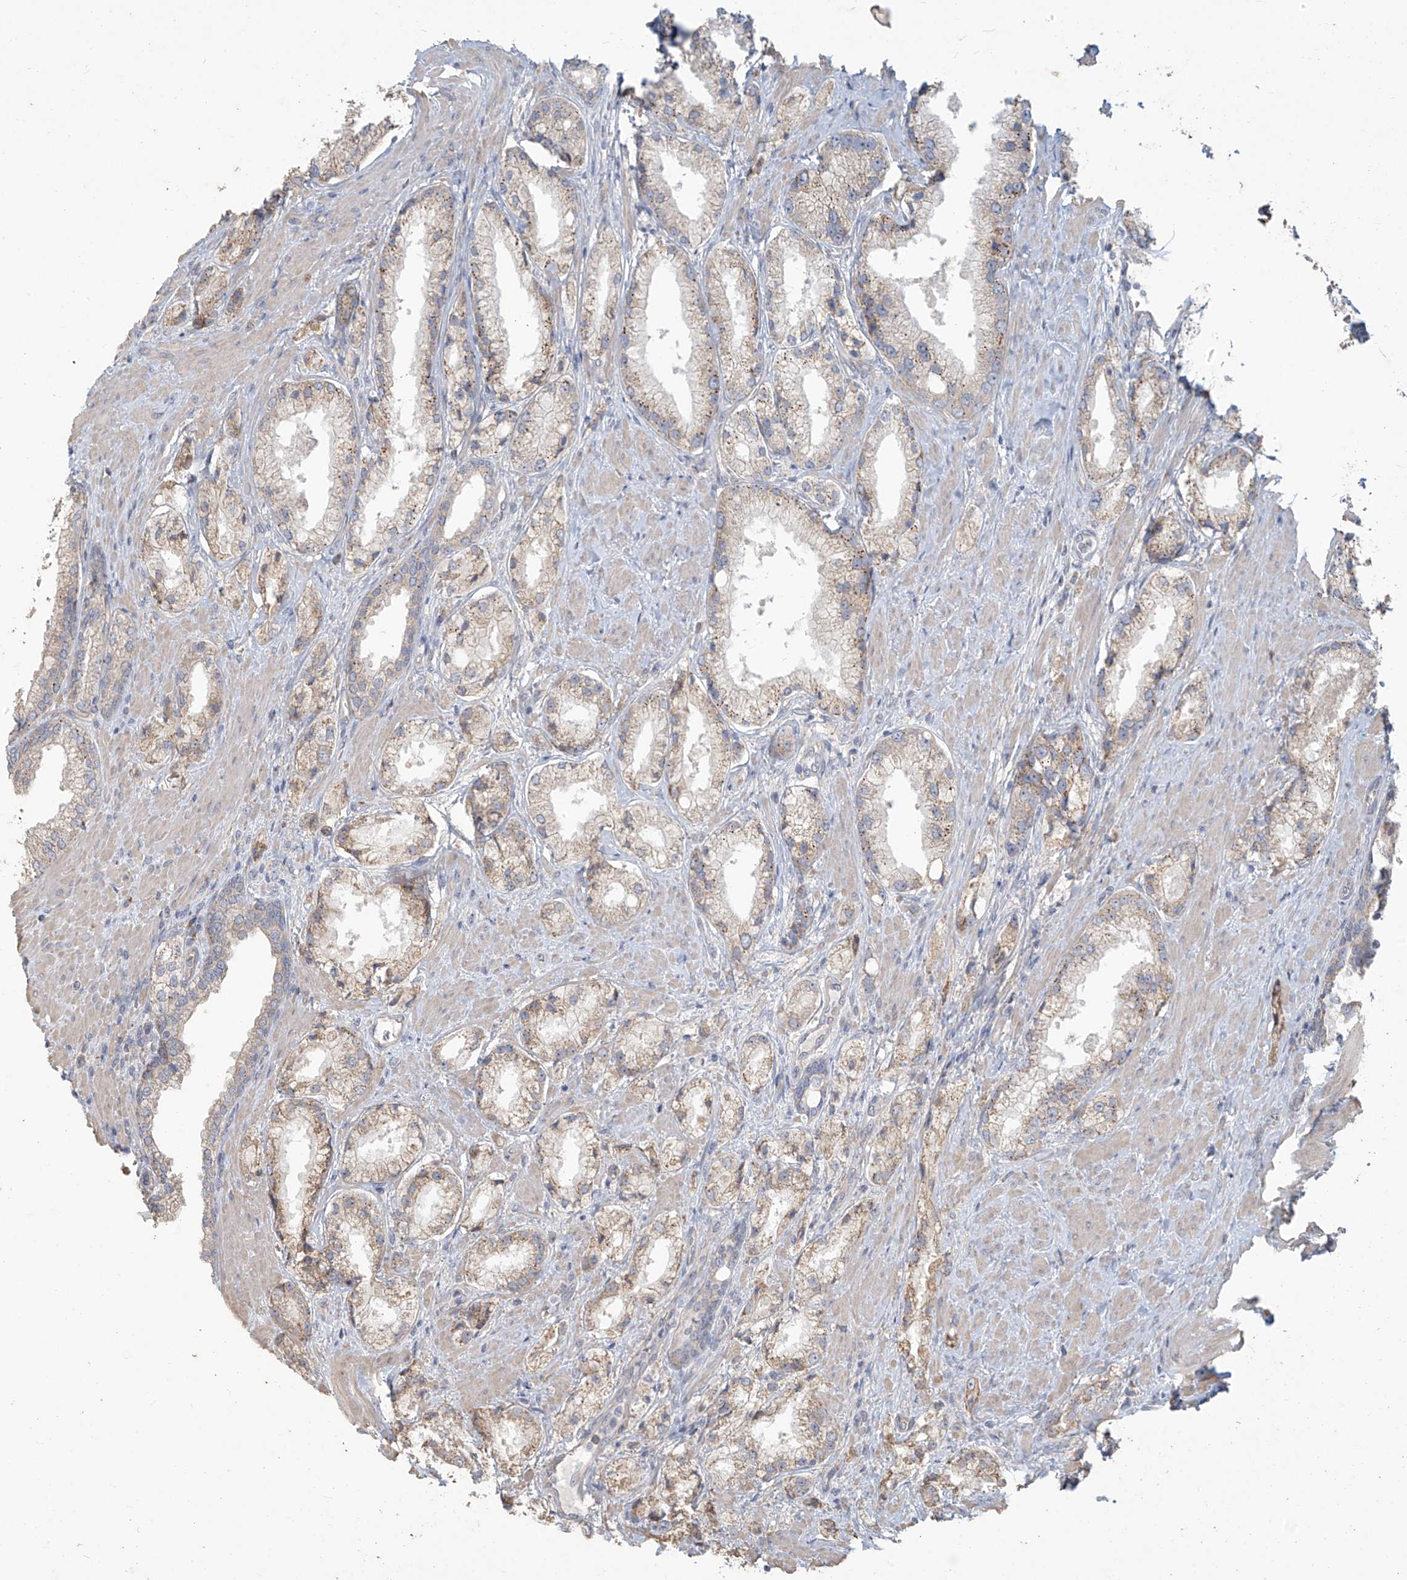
{"staining": {"intensity": "moderate", "quantity": "<25%", "location": "cytoplasmic/membranous"}, "tissue": "prostate cancer", "cell_type": "Tumor cells", "image_type": "cancer", "snomed": [{"axis": "morphology", "description": "Adenocarcinoma, Low grade"}, {"axis": "topography", "description": "Prostate"}], "caption": "IHC photomicrograph of neoplastic tissue: low-grade adenocarcinoma (prostate) stained using IHC shows low levels of moderate protein expression localized specifically in the cytoplasmic/membranous of tumor cells, appearing as a cytoplasmic/membranous brown color.", "gene": "MAGIX", "patient": {"sex": "male", "age": 67}}